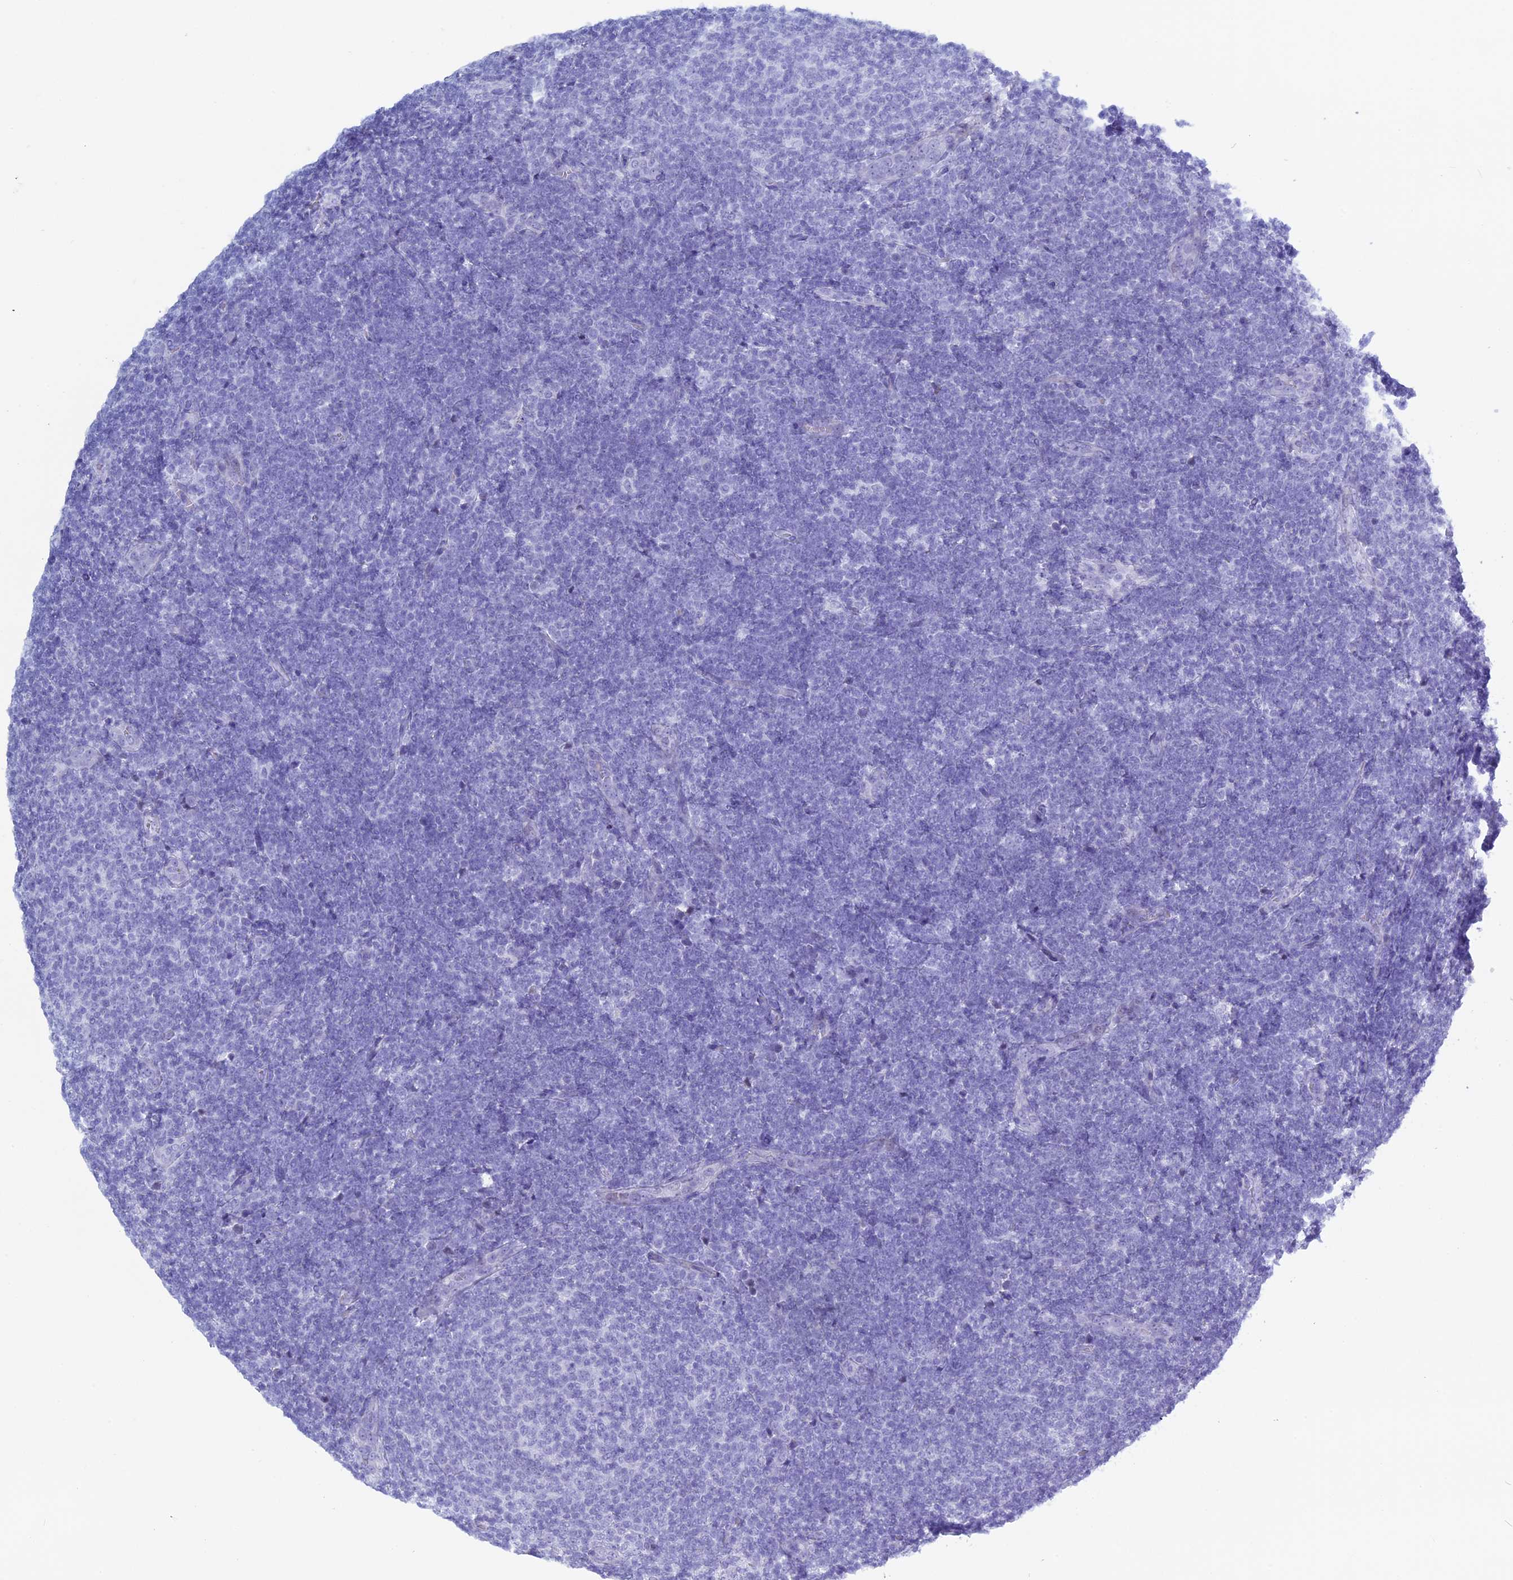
{"staining": {"intensity": "negative", "quantity": "none", "location": "none"}, "tissue": "lymphoma", "cell_type": "Tumor cells", "image_type": "cancer", "snomed": [{"axis": "morphology", "description": "Malignant lymphoma, non-Hodgkin's type, Low grade"}, {"axis": "topography", "description": "Lymph node"}], "caption": "Immunohistochemistry (IHC) histopathology image of human lymphoma stained for a protein (brown), which shows no staining in tumor cells.", "gene": "KCTD21", "patient": {"sex": "male", "age": 66}}